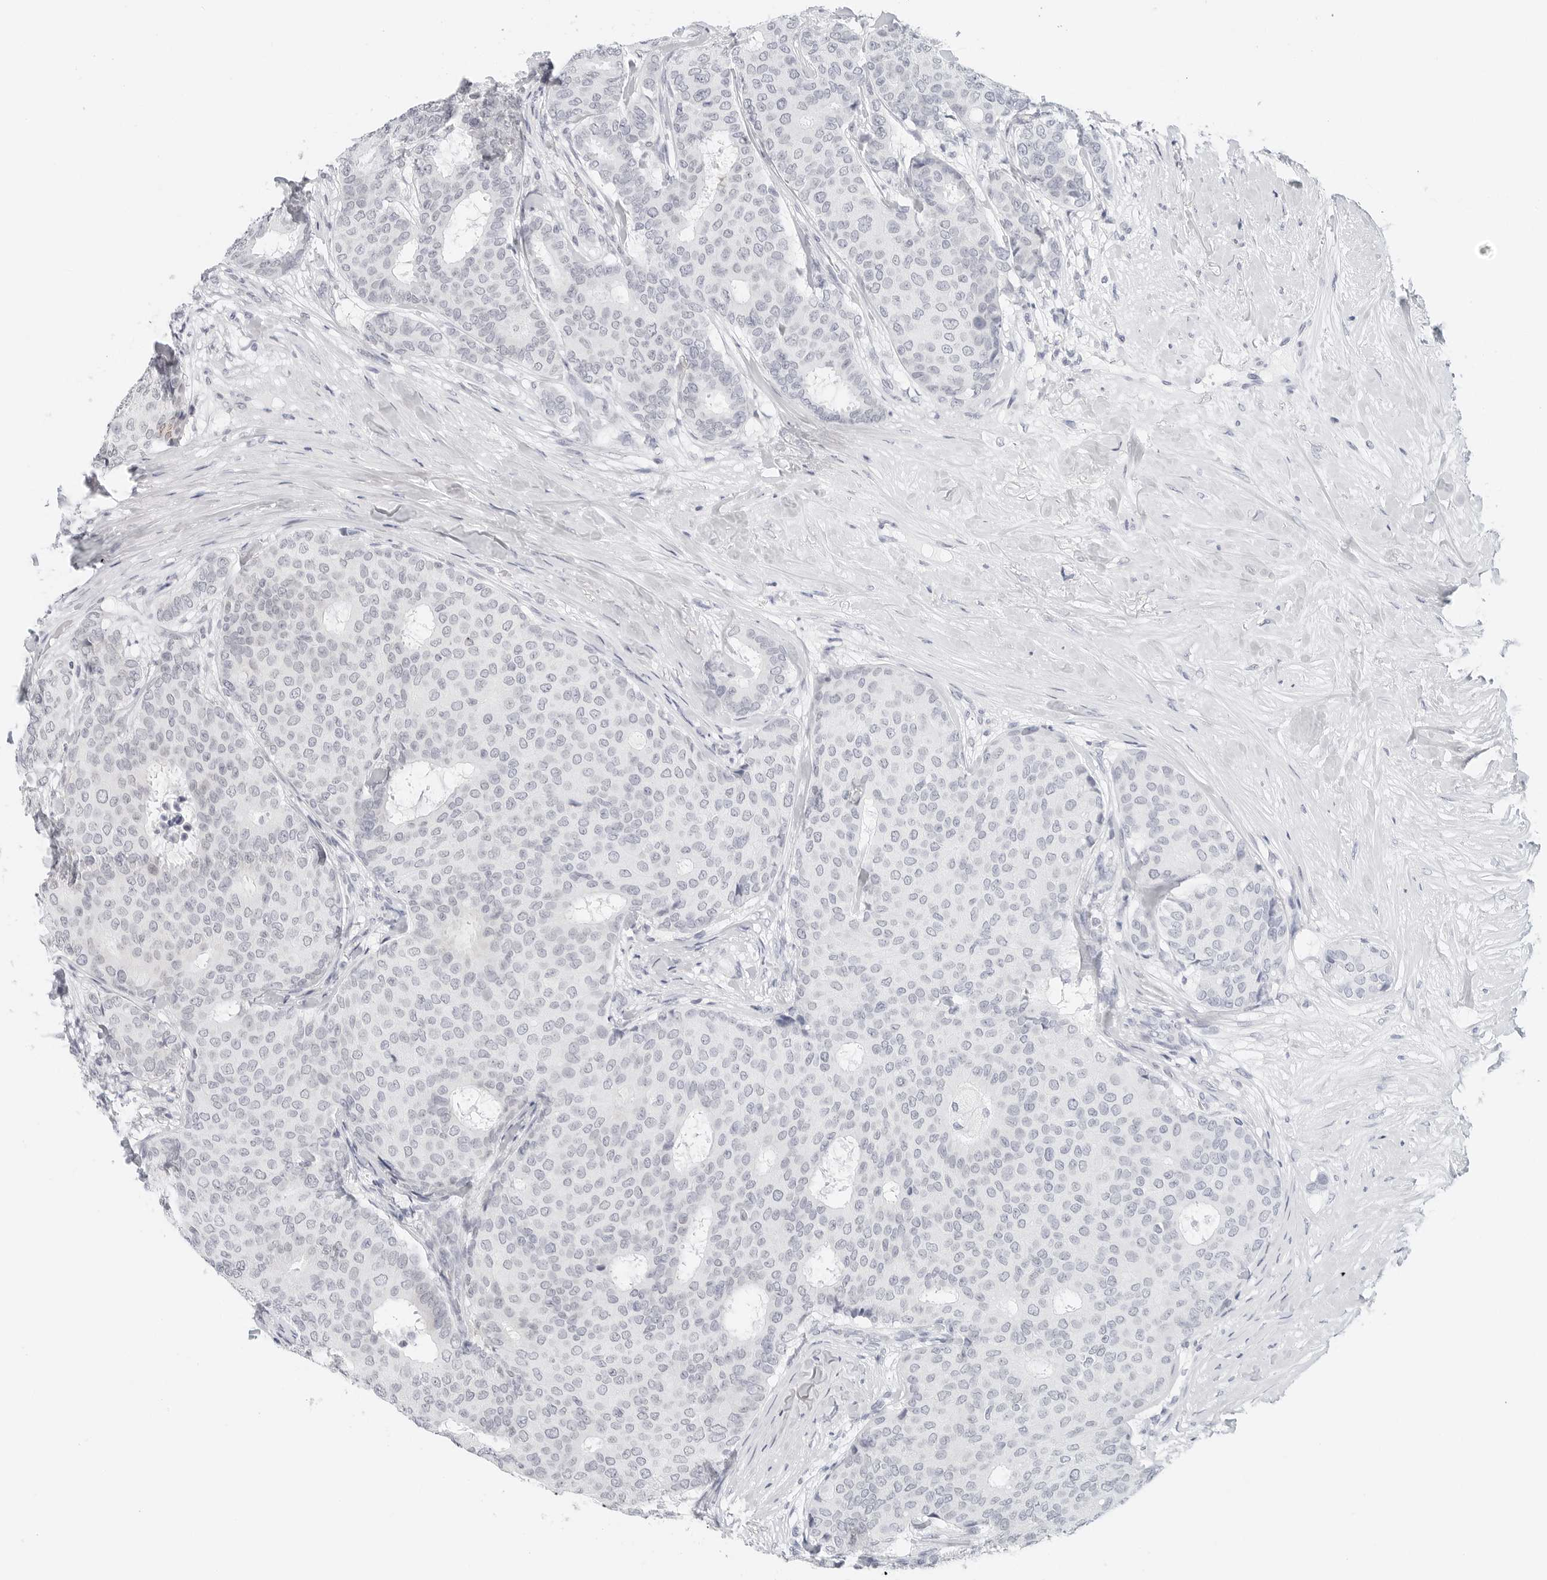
{"staining": {"intensity": "negative", "quantity": "none", "location": "none"}, "tissue": "breast cancer", "cell_type": "Tumor cells", "image_type": "cancer", "snomed": [{"axis": "morphology", "description": "Duct carcinoma"}, {"axis": "topography", "description": "Breast"}], "caption": "A high-resolution histopathology image shows IHC staining of invasive ductal carcinoma (breast), which shows no significant staining in tumor cells.", "gene": "METAP1", "patient": {"sex": "female", "age": 75}}